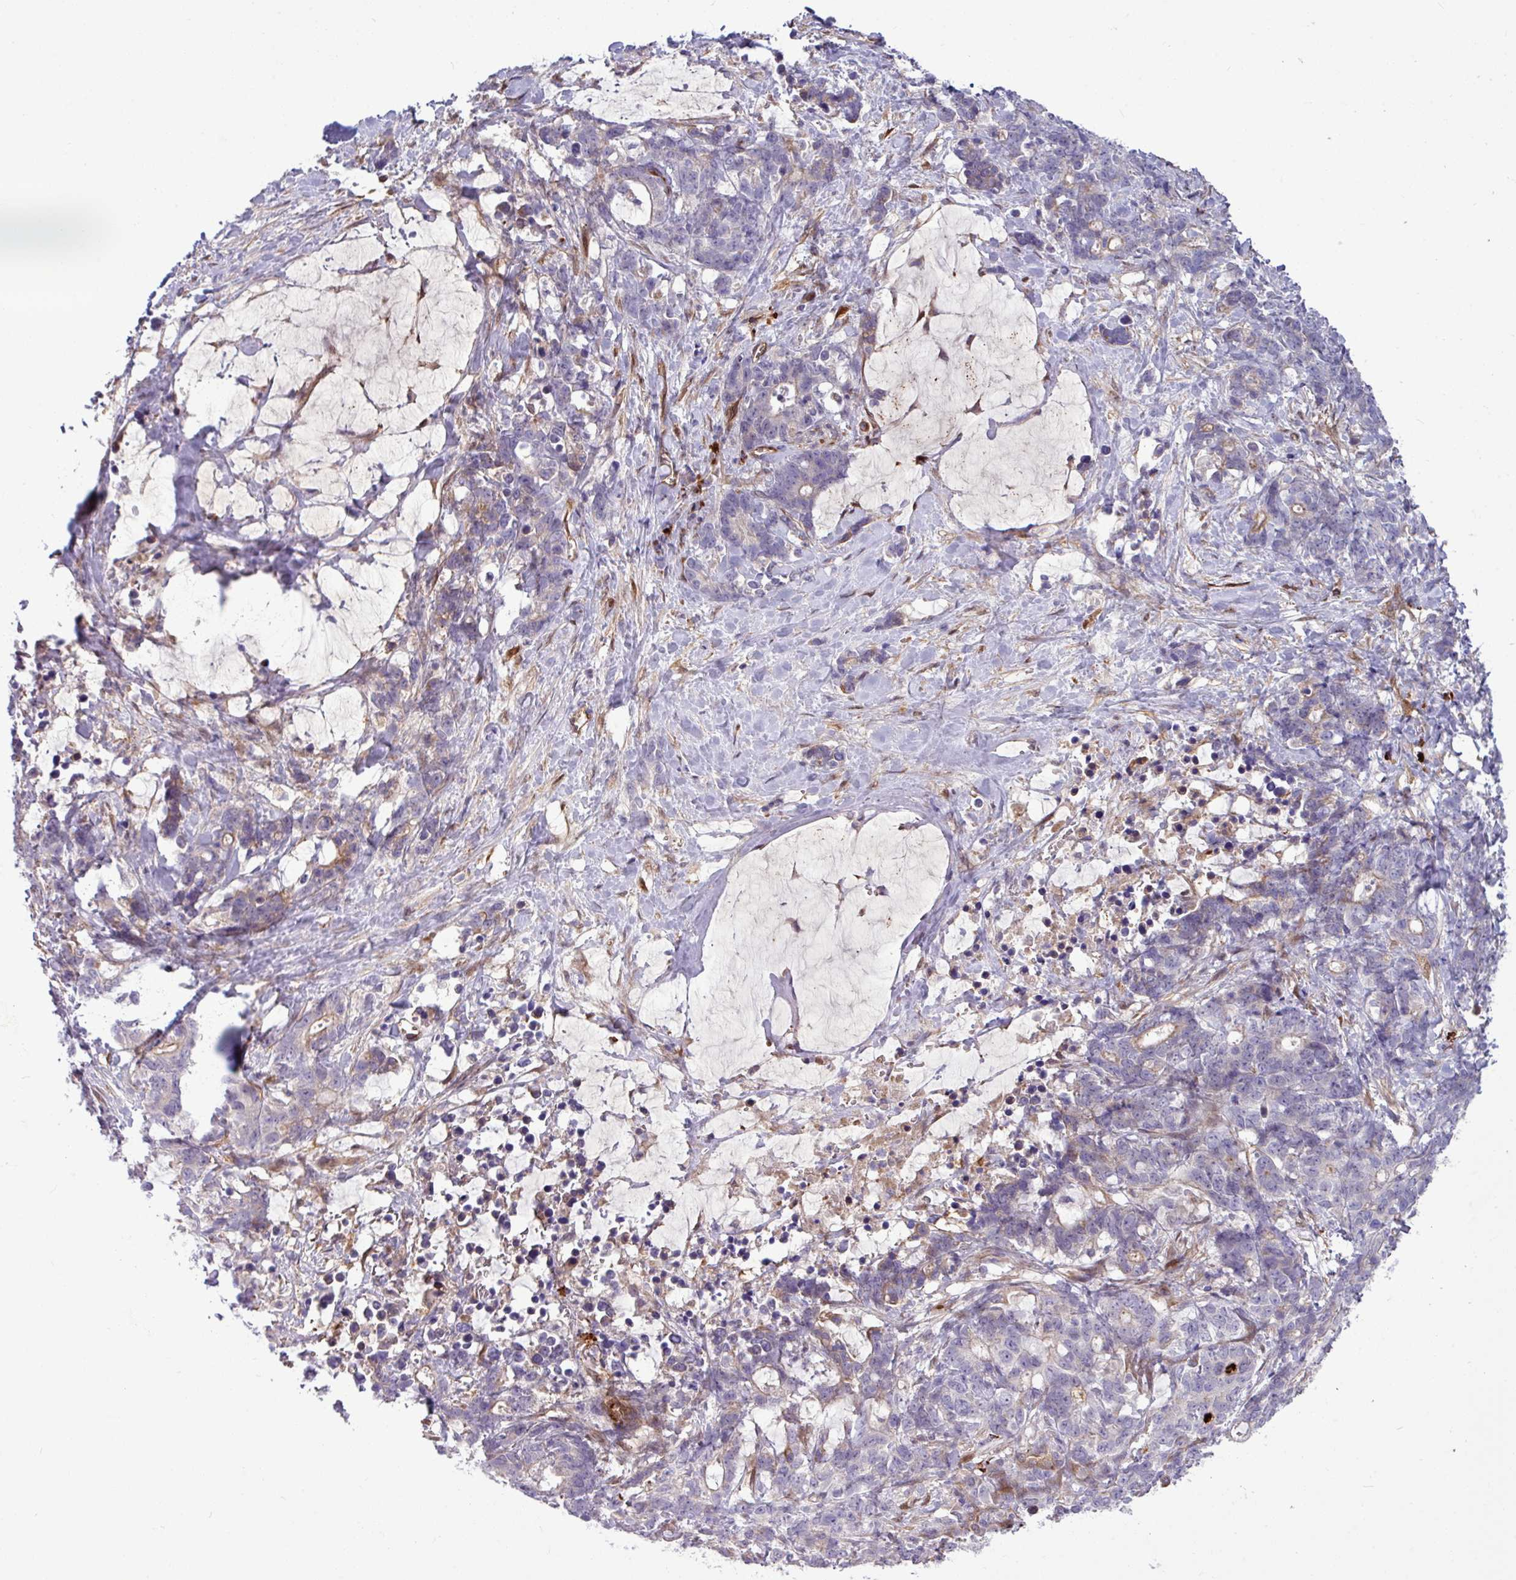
{"staining": {"intensity": "weak", "quantity": "<25%", "location": "cytoplasmic/membranous"}, "tissue": "stomach cancer", "cell_type": "Tumor cells", "image_type": "cancer", "snomed": [{"axis": "morphology", "description": "Normal tissue, NOS"}, {"axis": "morphology", "description": "Adenocarcinoma, NOS"}, {"axis": "topography", "description": "Stomach"}], "caption": "DAB (3,3'-diaminobenzidine) immunohistochemical staining of stomach adenocarcinoma exhibits no significant expression in tumor cells. (Immunohistochemistry, brightfield microscopy, high magnification).", "gene": "B4GALNT4", "patient": {"sex": "female", "age": 64}}